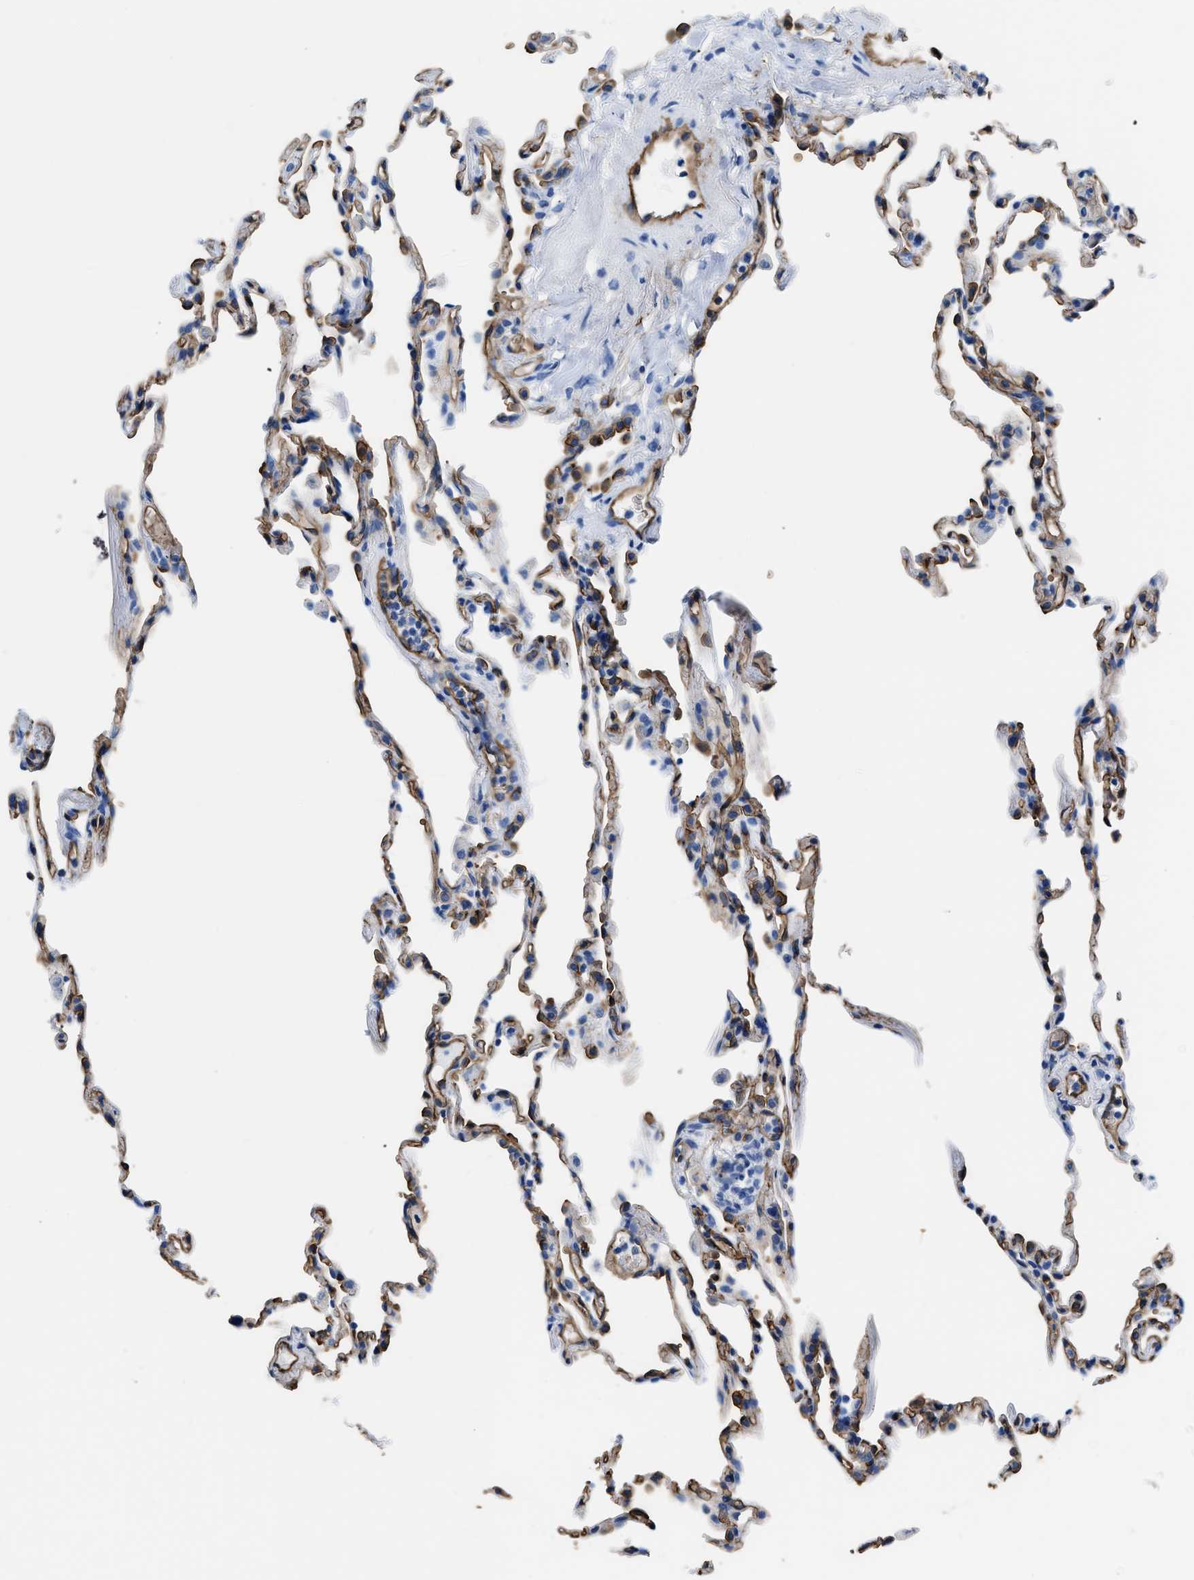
{"staining": {"intensity": "moderate", "quantity": "<25%", "location": "cytoplasmic/membranous"}, "tissue": "lung", "cell_type": "Alveolar cells", "image_type": "normal", "snomed": [{"axis": "morphology", "description": "Normal tissue, NOS"}, {"axis": "topography", "description": "Lung"}], "caption": "Brown immunohistochemical staining in unremarkable human lung exhibits moderate cytoplasmic/membranous staining in approximately <25% of alveolar cells.", "gene": "AQP1", "patient": {"sex": "male", "age": 59}}